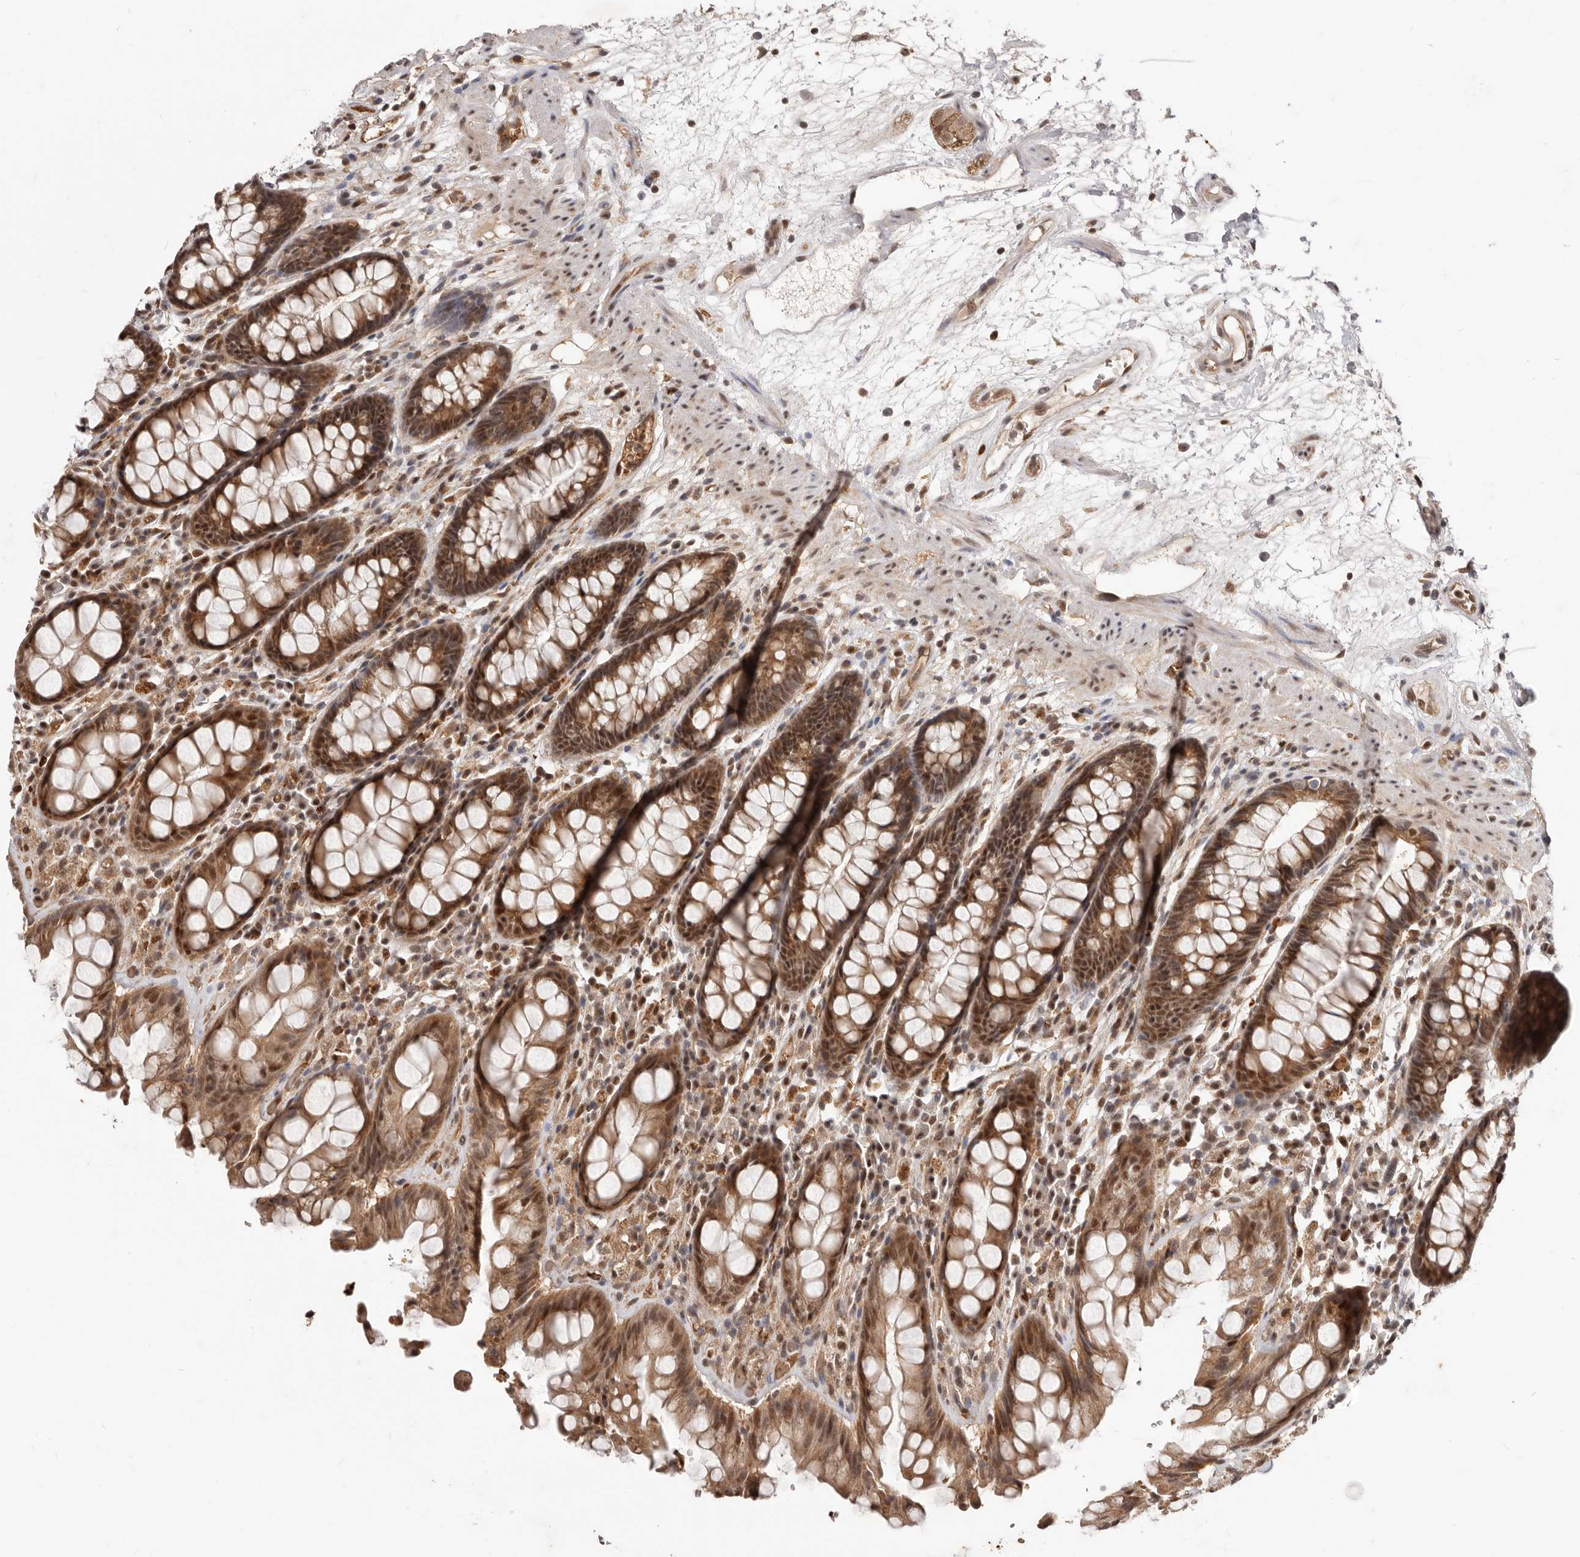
{"staining": {"intensity": "moderate", "quantity": ">75%", "location": "cytoplasmic/membranous,nuclear"}, "tissue": "rectum", "cell_type": "Glandular cells", "image_type": "normal", "snomed": [{"axis": "morphology", "description": "Normal tissue, NOS"}, {"axis": "topography", "description": "Rectum"}], "caption": "Protein staining by immunohistochemistry reveals moderate cytoplasmic/membranous,nuclear positivity in about >75% of glandular cells in unremarkable rectum. The protein of interest is shown in brown color, while the nuclei are stained blue.", "gene": "NCOA3", "patient": {"sex": "male", "age": 64}}